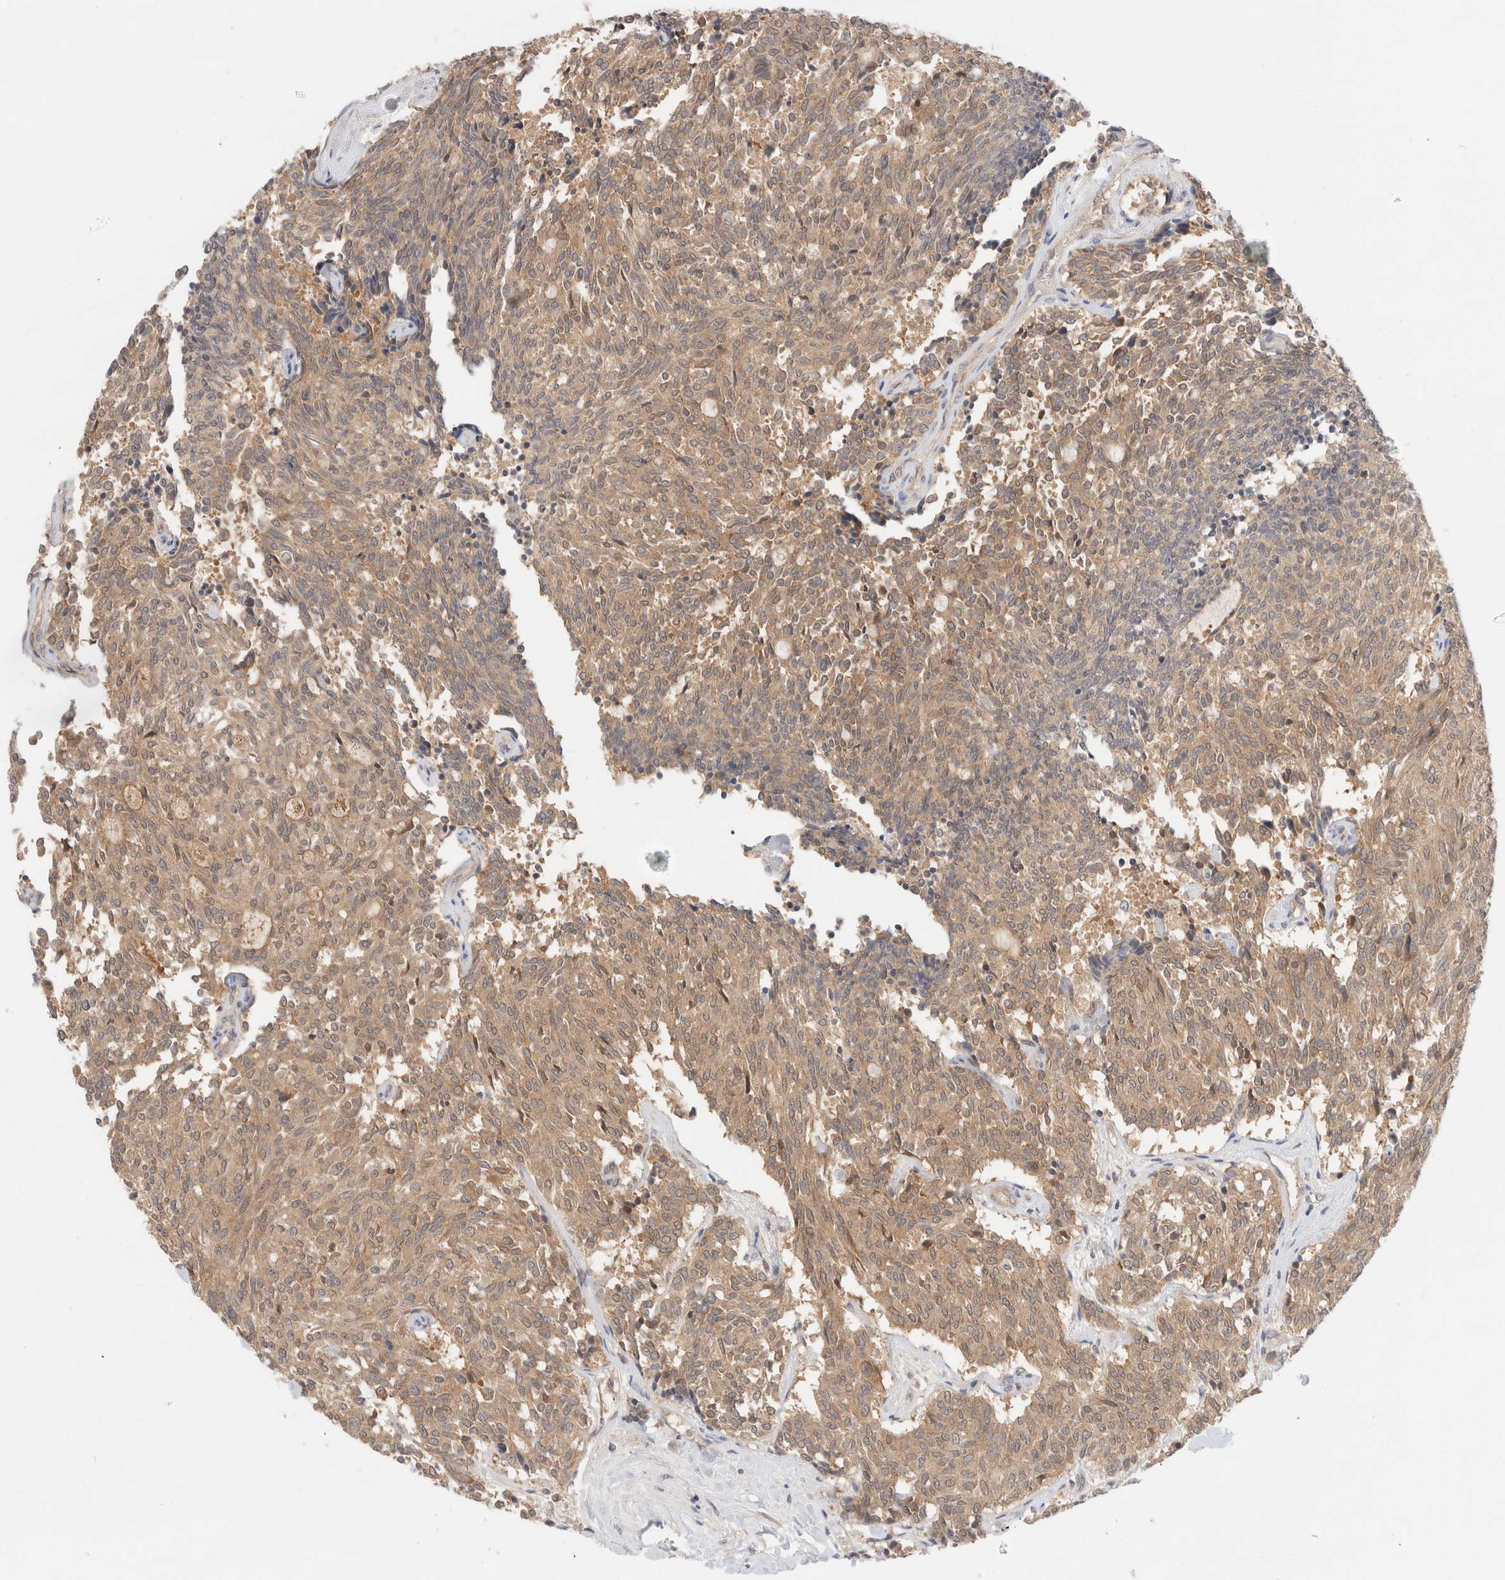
{"staining": {"intensity": "moderate", "quantity": ">75%", "location": "cytoplasmic/membranous"}, "tissue": "carcinoid", "cell_type": "Tumor cells", "image_type": "cancer", "snomed": [{"axis": "morphology", "description": "Carcinoid, malignant, NOS"}, {"axis": "topography", "description": "Pancreas"}], "caption": "Protein expression analysis of human carcinoid (malignant) reveals moderate cytoplasmic/membranous staining in about >75% of tumor cells.", "gene": "C17orf97", "patient": {"sex": "female", "age": 54}}